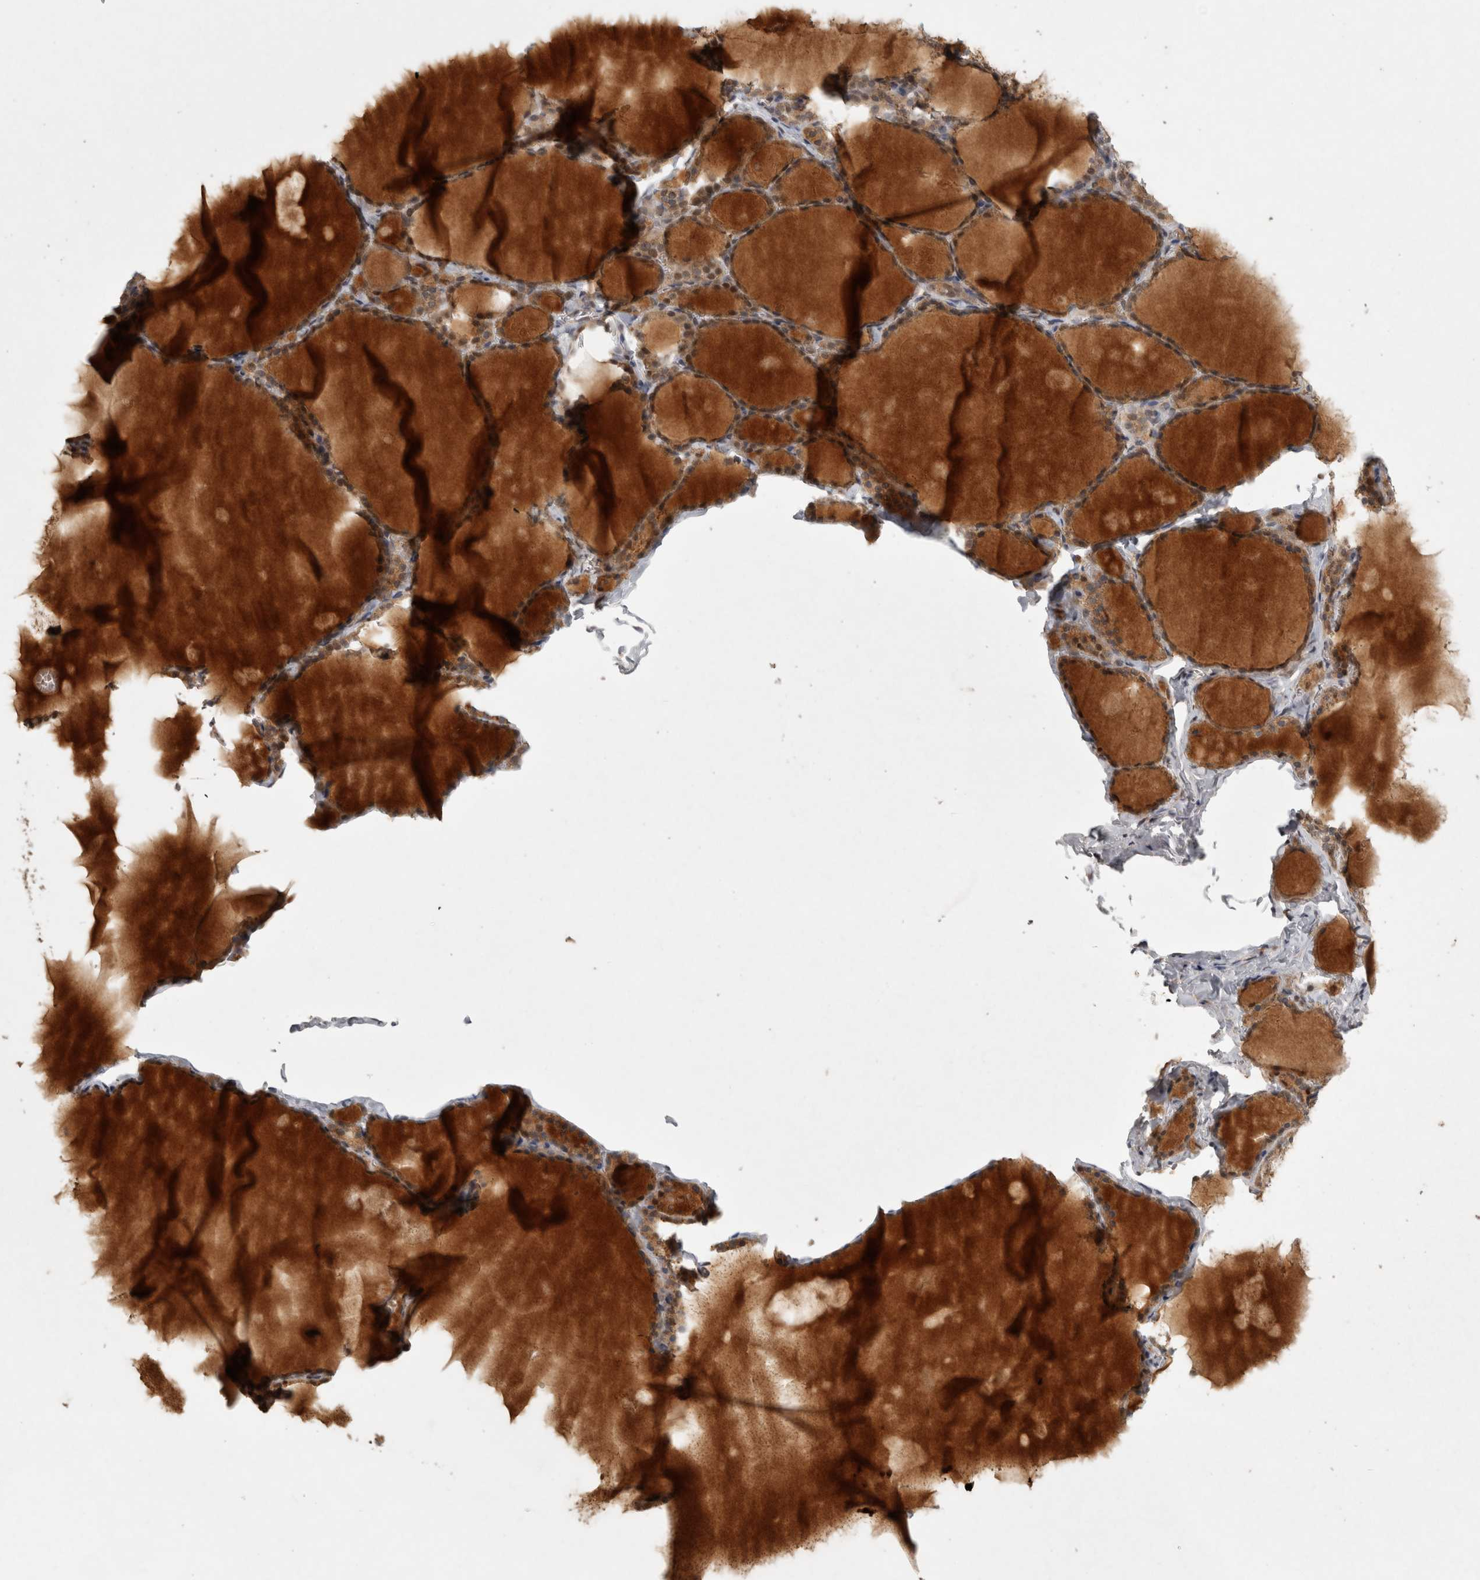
{"staining": {"intensity": "moderate", "quantity": ">75%", "location": "cytoplasmic/membranous,nuclear"}, "tissue": "thyroid gland", "cell_type": "Glandular cells", "image_type": "normal", "snomed": [{"axis": "morphology", "description": "Normal tissue, NOS"}, {"axis": "topography", "description": "Thyroid gland"}], "caption": "Benign thyroid gland shows moderate cytoplasmic/membranous,nuclear positivity in about >75% of glandular cells The staining was performed using DAB to visualize the protein expression in brown, while the nuclei were stained in blue with hematoxylin (Magnification: 20x)..", "gene": "KDM8", "patient": {"sex": "male", "age": 56}}